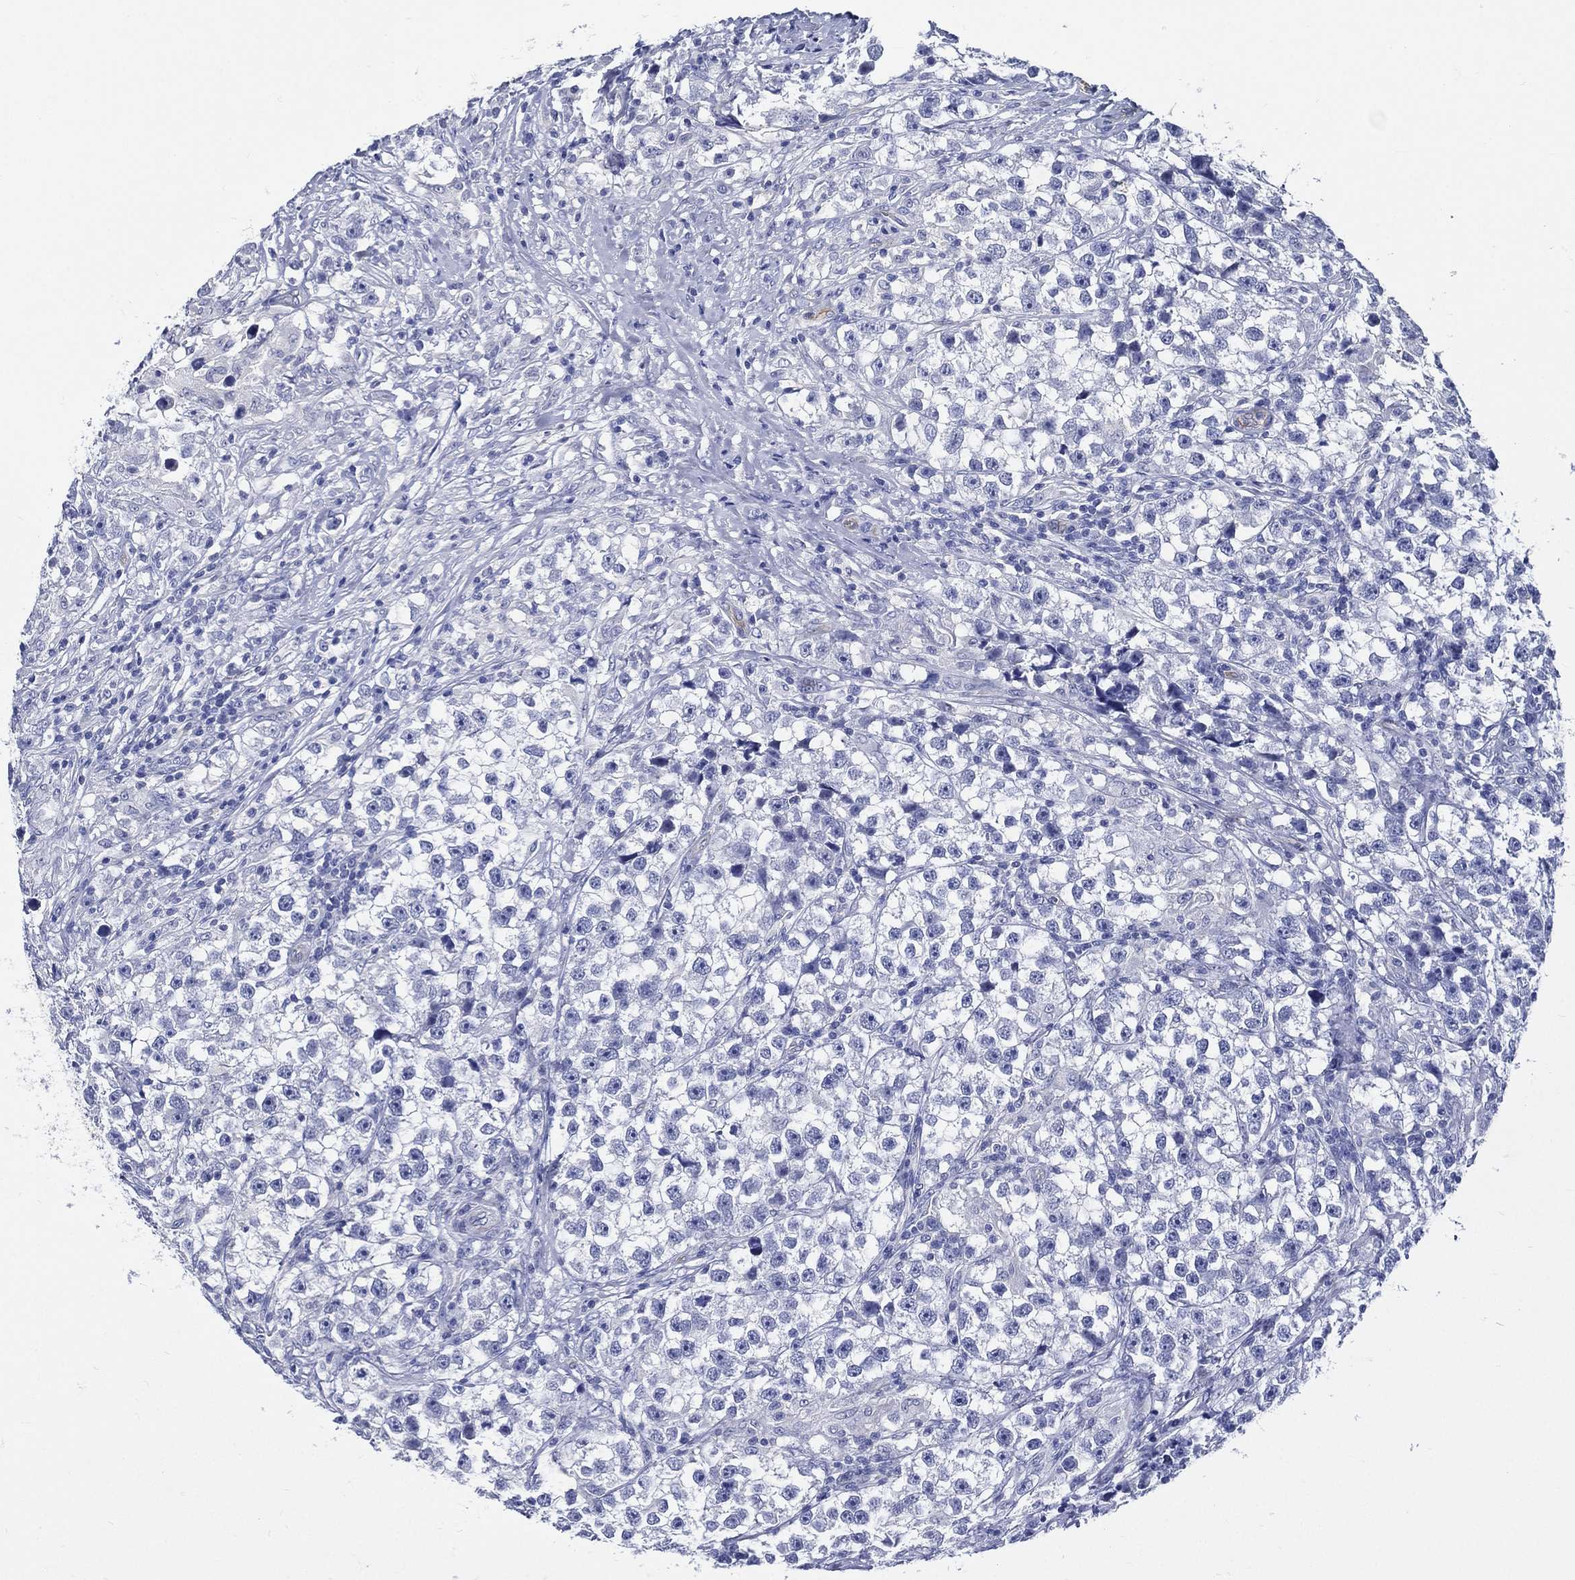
{"staining": {"intensity": "negative", "quantity": "none", "location": "none"}, "tissue": "testis cancer", "cell_type": "Tumor cells", "image_type": "cancer", "snomed": [{"axis": "morphology", "description": "Seminoma, NOS"}, {"axis": "topography", "description": "Testis"}], "caption": "High power microscopy histopathology image of an immunohistochemistry histopathology image of testis seminoma, revealing no significant positivity in tumor cells.", "gene": "NEDD9", "patient": {"sex": "male", "age": 46}}